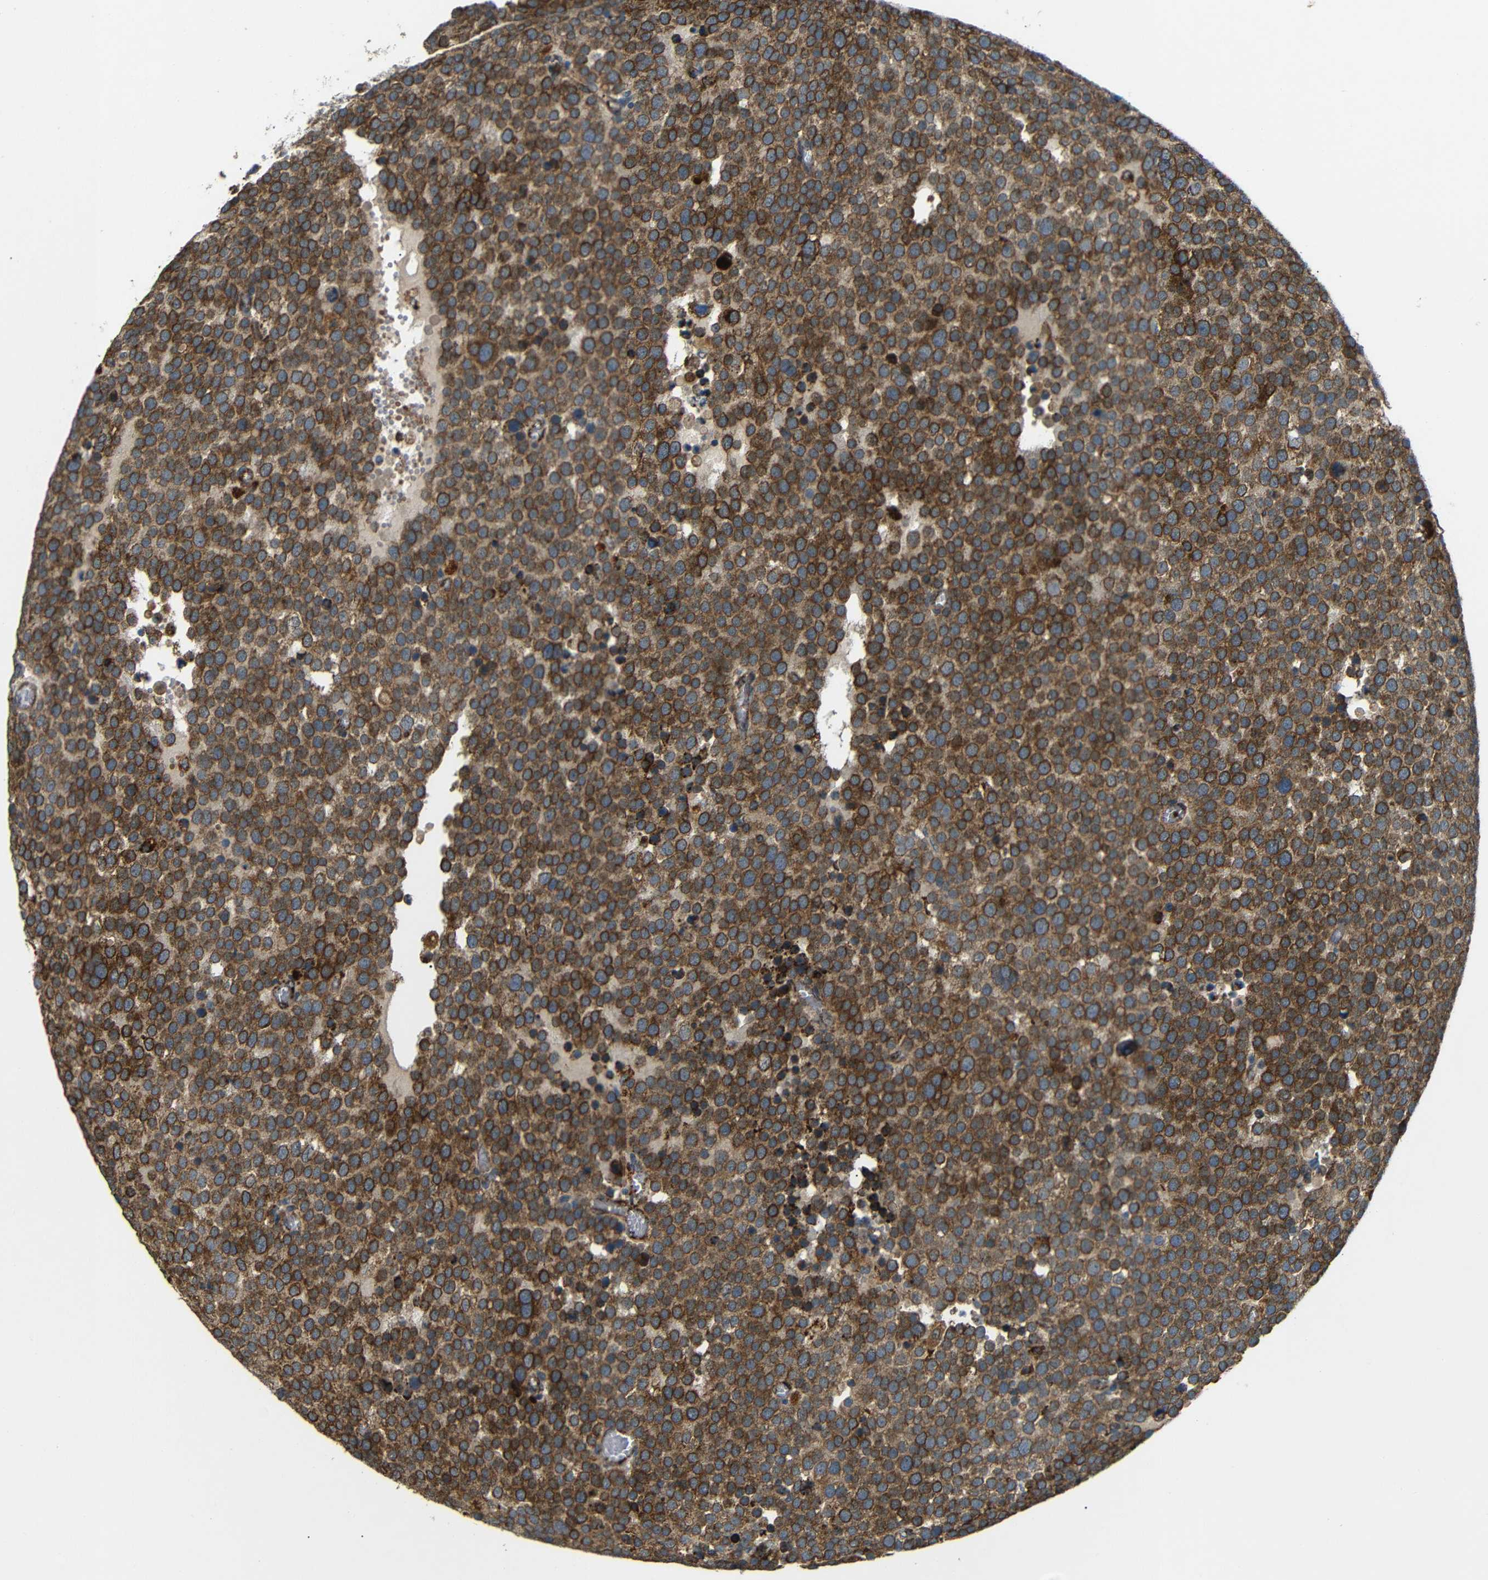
{"staining": {"intensity": "strong", "quantity": ">75%", "location": "cytoplasmic/membranous"}, "tissue": "testis cancer", "cell_type": "Tumor cells", "image_type": "cancer", "snomed": [{"axis": "morphology", "description": "Normal tissue, NOS"}, {"axis": "morphology", "description": "Seminoma, NOS"}, {"axis": "topography", "description": "Testis"}], "caption": "Tumor cells show high levels of strong cytoplasmic/membranous expression in approximately >75% of cells in human testis cancer (seminoma).", "gene": "ATP7A", "patient": {"sex": "male", "age": 71}}